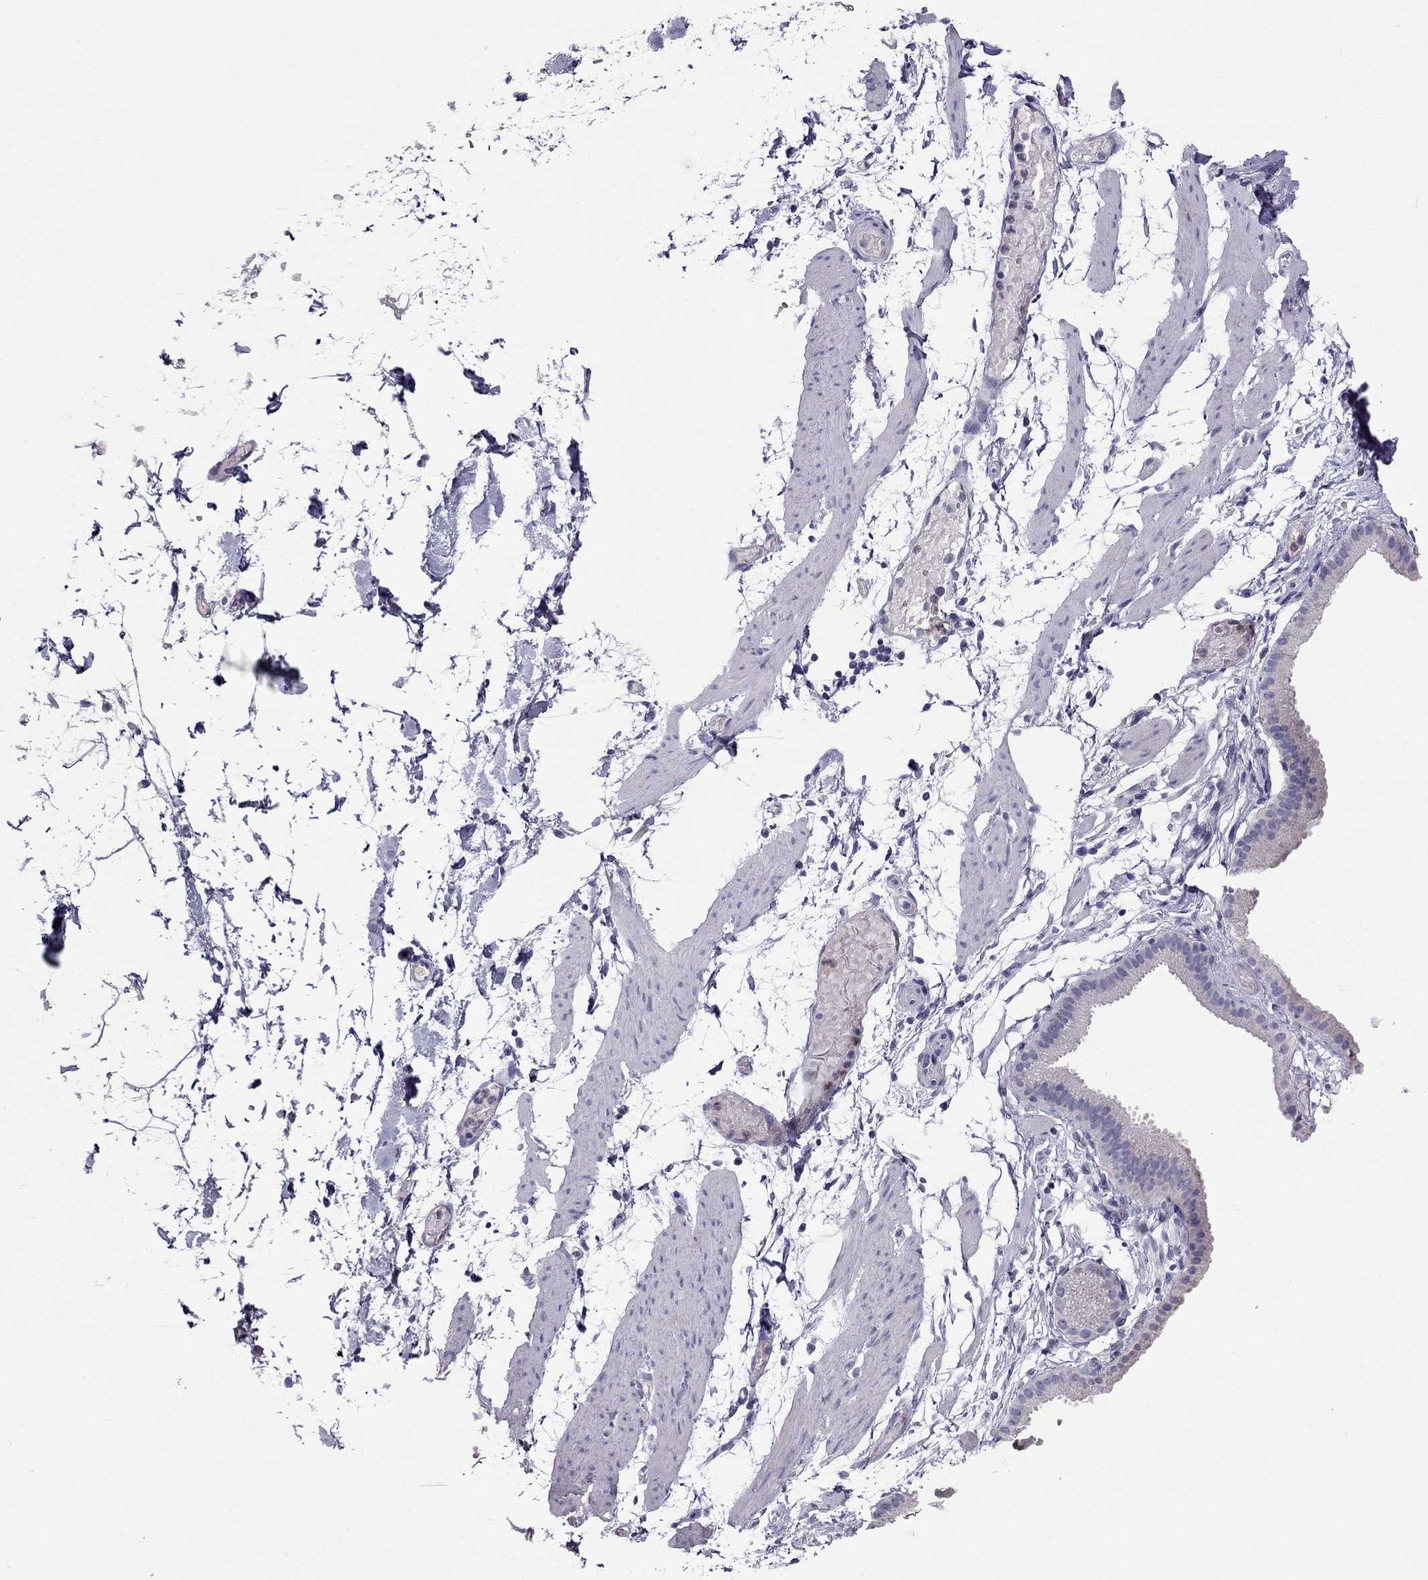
{"staining": {"intensity": "negative", "quantity": "none", "location": "none"}, "tissue": "adipose tissue", "cell_type": "Adipocytes", "image_type": "normal", "snomed": [{"axis": "morphology", "description": "Normal tissue, NOS"}, {"axis": "topography", "description": "Gallbladder"}, {"axis": "topography", "description": "Peripheral nerve tissue"}], "caption": "A photomicrograph of human adipose tissue is negative for staining in adipocytes.", "gene": "MYBPH", "patient": {"sex": "female", "age": 45}}